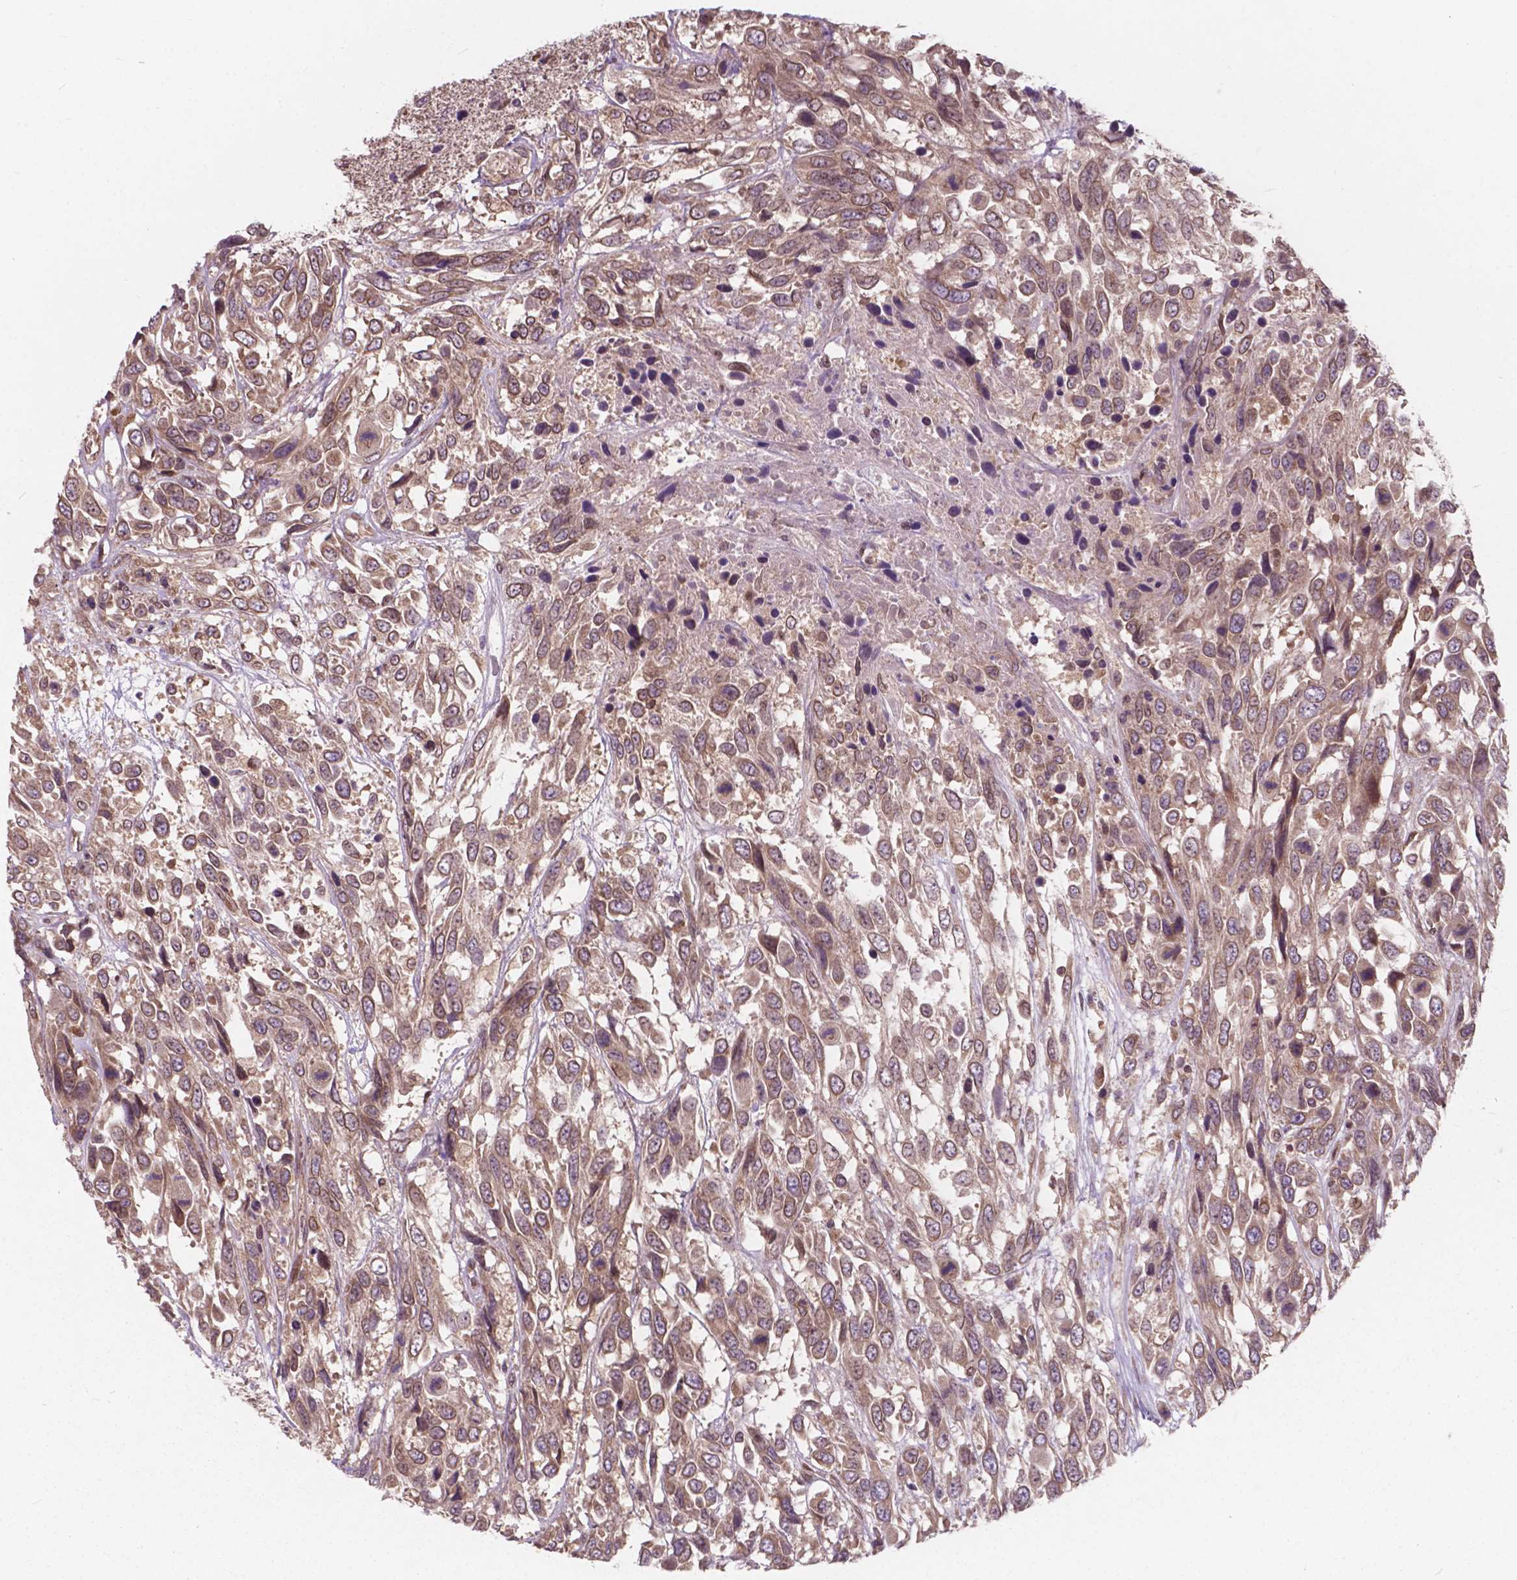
{"staining": {"intensity": "weak", "quantity": ">75%", "location": "cytoplasmic/membranous,nuclear"}, "tissue": "urothelial cancer", "cell_type": "Tumor cells", "image_type": "cancer", "snomed": [{"axis": "morphology", "description": "Urothelial carcinoma, High grade"}, {"axis": "topography", "description": "Urinary bladder"}], "caption": "Protein staining by immunohistochemistry (IHC) displays weak cytoplasmic/membranous and nuclear expression in approximately >75% of tumor cells in urothelial cancer.", "gene": "MRPL33", "patient": {"sex": "female", "age": 70}}